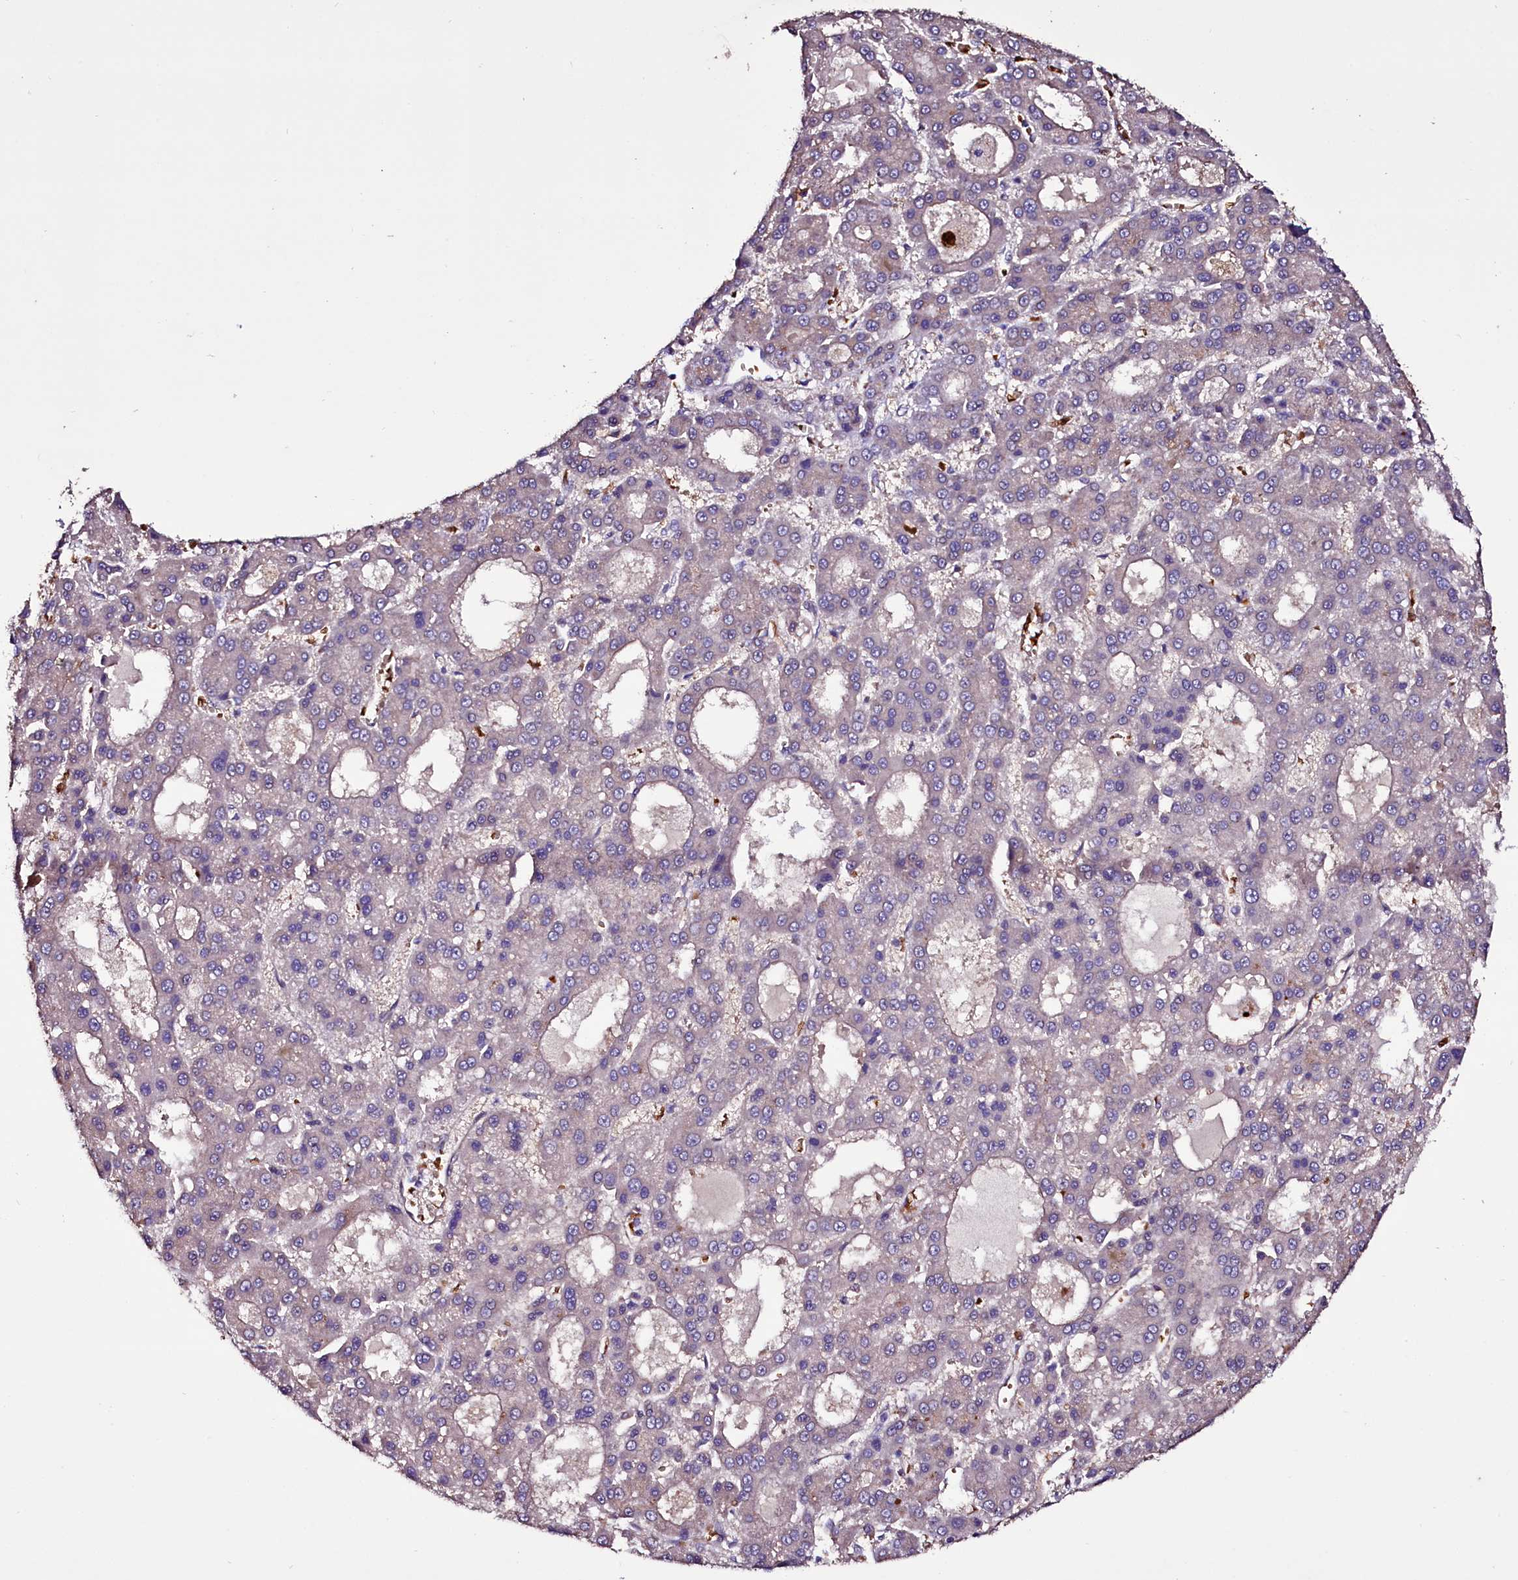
{"staining": {"intensity": "negative", "quantity": "none", "location": "none"}, "tissue": "liver cancer", "cell_type": "Tumor cells", "image_type": "cancer", "snomed": [{"axis": "morphology", "description": "Carcinoma, Hepatocellular, NOS"}, {"axis": "topography", "description": "Liver"}], "caption": "Liver hepatocellular carcinoma was stained to show a protein in brown. There is no significant positivity in tumor cells.", "gene": "MEX3C", "patient": {"sex": "male", "age": 70}}